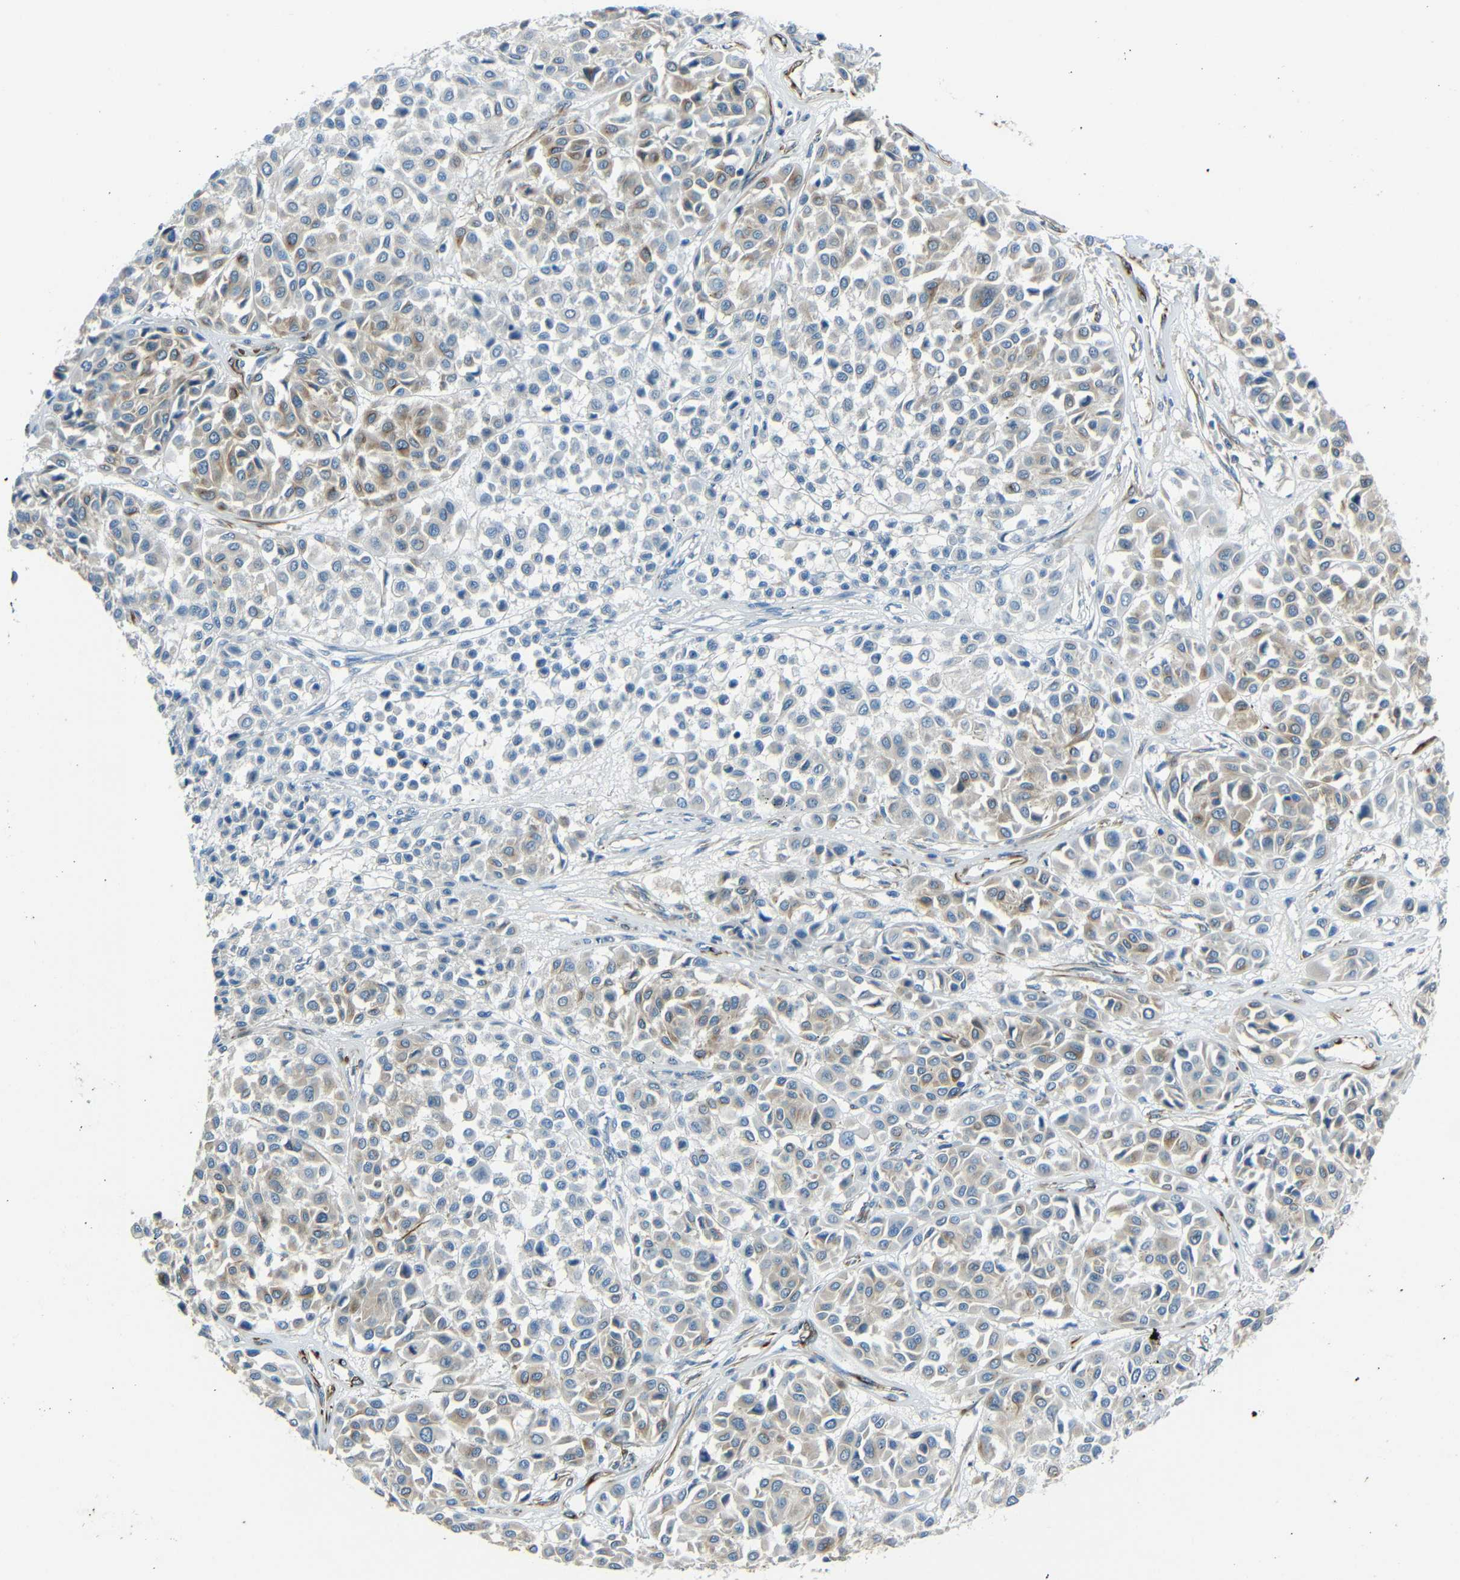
{"staining": {"intensity": "moderate", "quantity": "25%-75%", "location": "cytoplasmic/membranous"}, "tissue": "melanoma", "cell_type": "Tumor cells", "image_type": "cancer", "snomed": [{"axis": "morphology", "description": "Malignant melanoma, Metastatic site"}, {"axis": "topography", "description": "Soft tissue"}], "caption": "A medium amount of moderate cytoplasmic/membranous positivity is appreciated in about 25%-75% of tumor cells in melanoma tissue.", "gene": "DCLK1", "patient": {"sex": "male", "age": 41}}